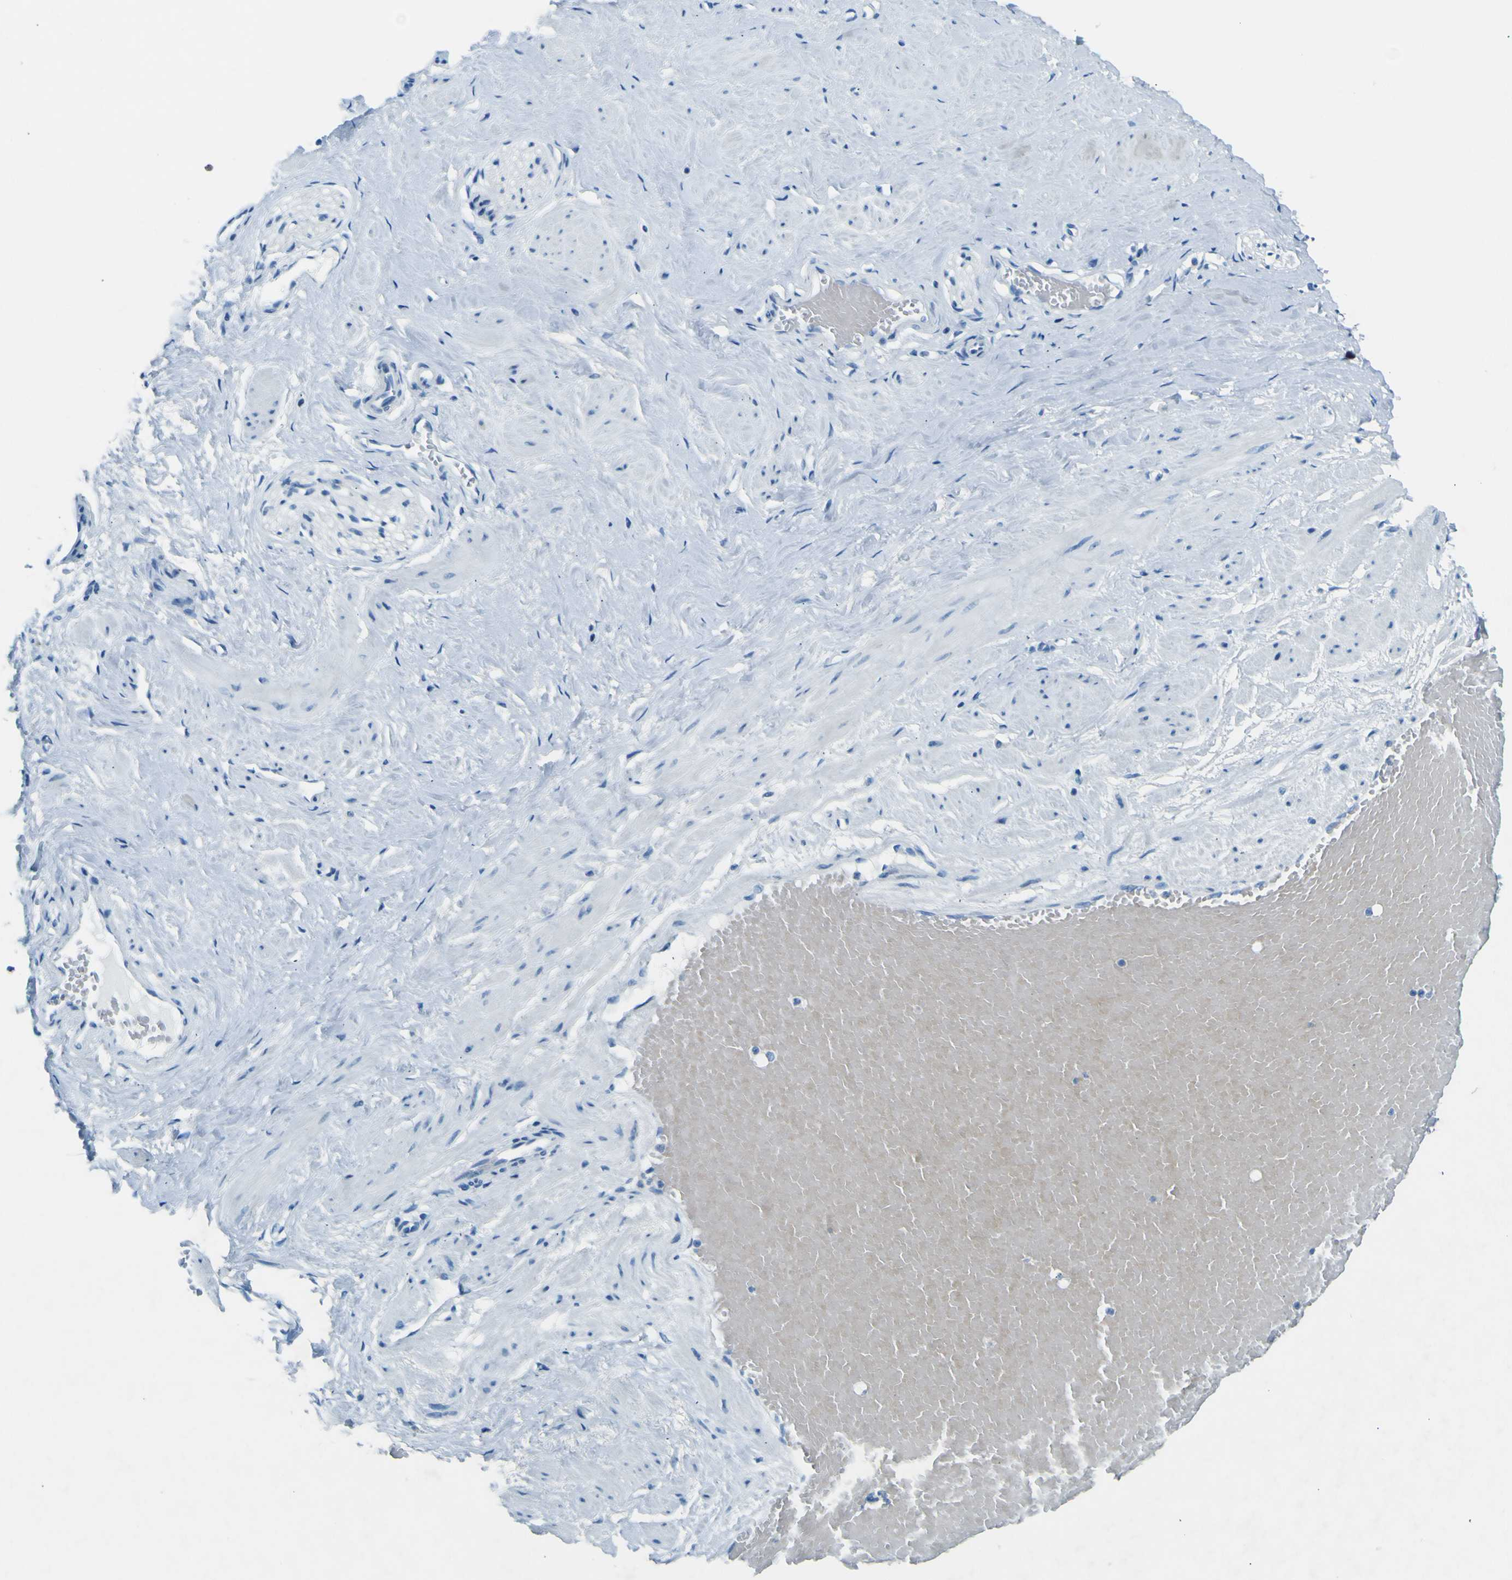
{"staining": {"intensity": "negative", "quantity": "none", "location": "none"}, "tissue": "adipose tissue", "cell_type": "Adipocytes", "image_type": "normal", "snomed": [{"axis": "morphology", "description": "Normal tissue, NOS"}, {"axis": "topography", "description": "Soft tissue"}, {"axis": "topography", "description": "Vascular tissue"}], "caption": "Protein analysis of benign adipose tissue reveals no significant positivity in adipocytes. (Stains: DAB IHC with hematoxylin counter stain, Microscopy: brightfield microscopy at high magnification).", "gene": "SORCS1", "patient": {"sex": "female", "age": 35}}